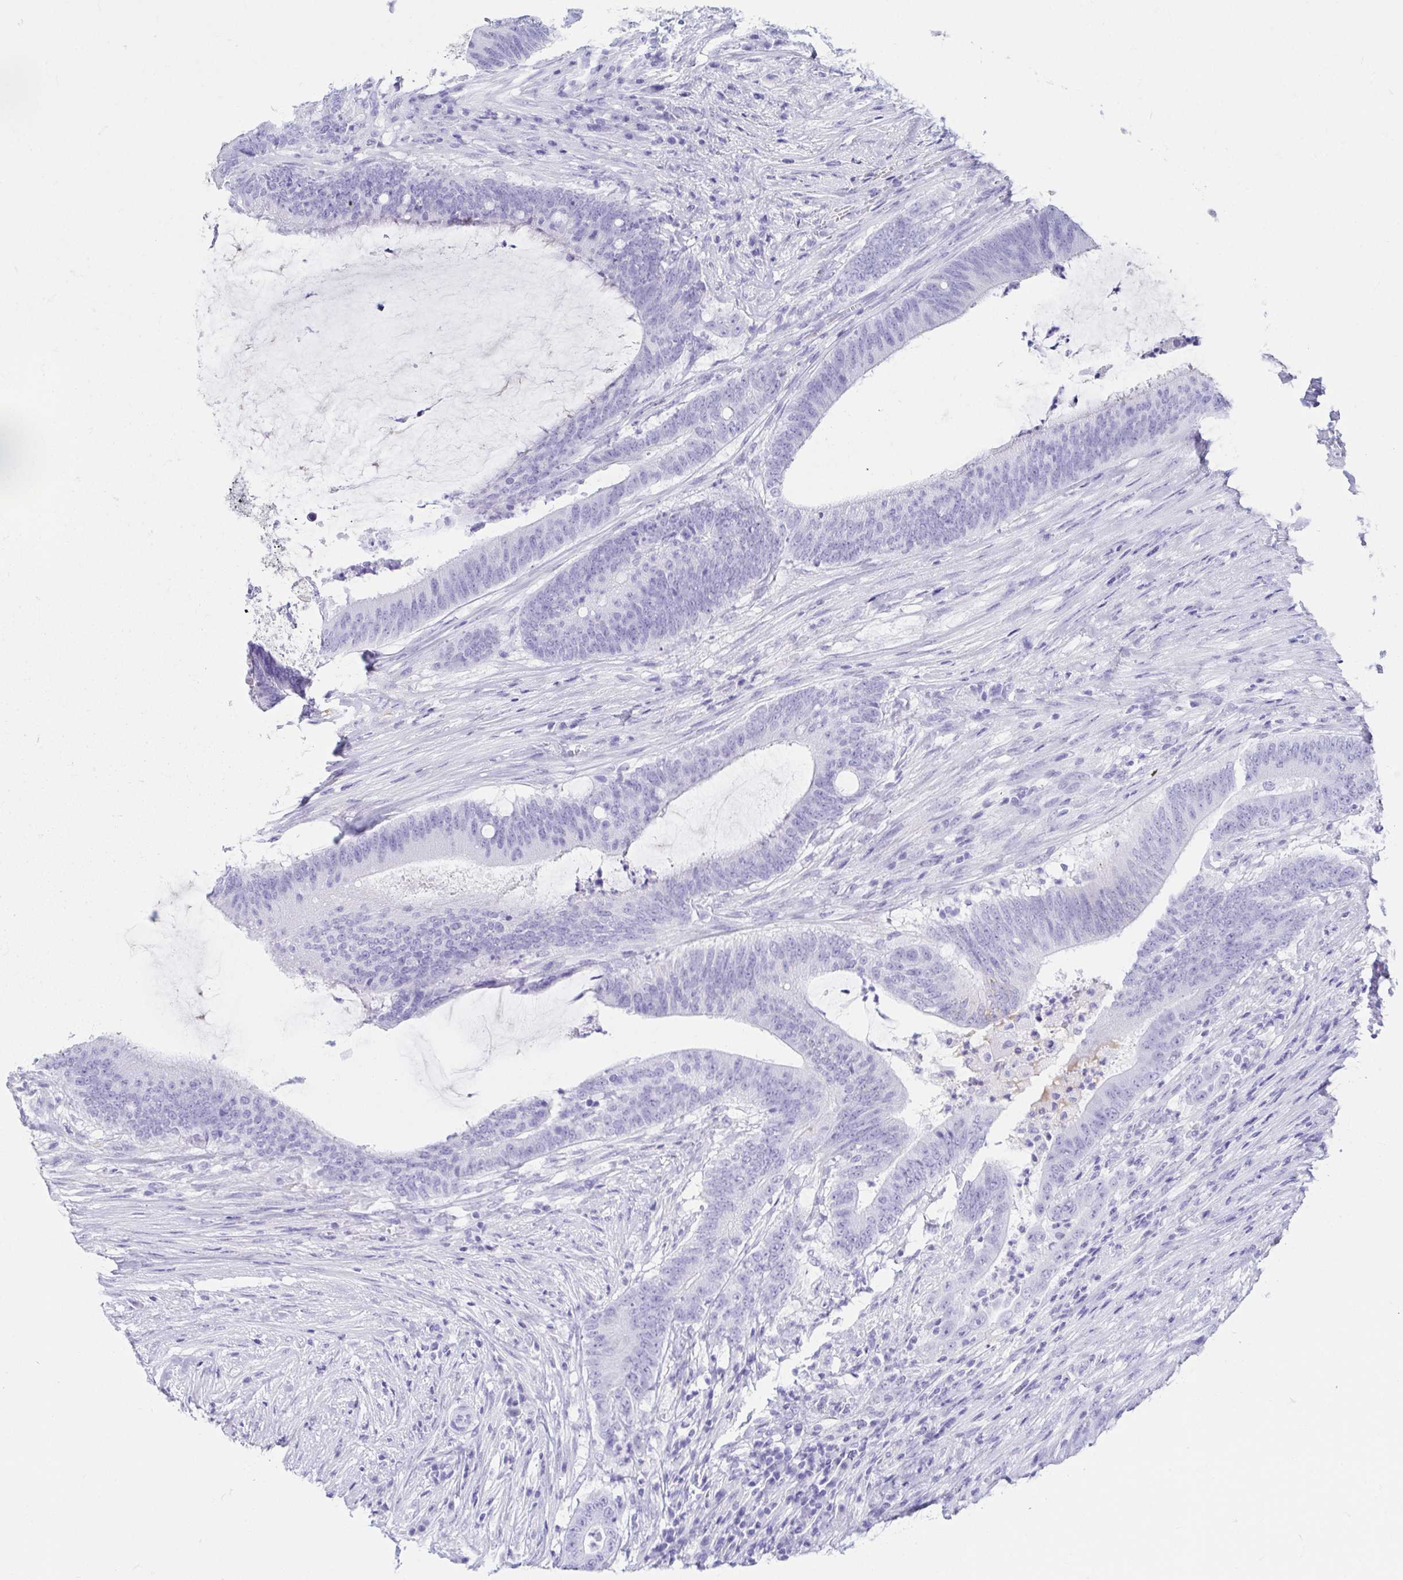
{"staining": {"intensity": "negative", "quantity": "none", "location": "none"}, "tissue": "colorectal cancer", "cell_type": "Tumor cells", "image_type": "cancer", "snomed": [{"axis": "morphology", "description": "Adenocarcinoma, NOS"}, {"axis": "topography", "description": "Colon"}], "caption": "High power microscopy histopathology image of an immunohistochemistry (IHC) histopathology image of colorectal cancer, revealing no significant expression in tumor cells.", "gene": "GKN1", "patient": {"sex": "female", "age": 43}}